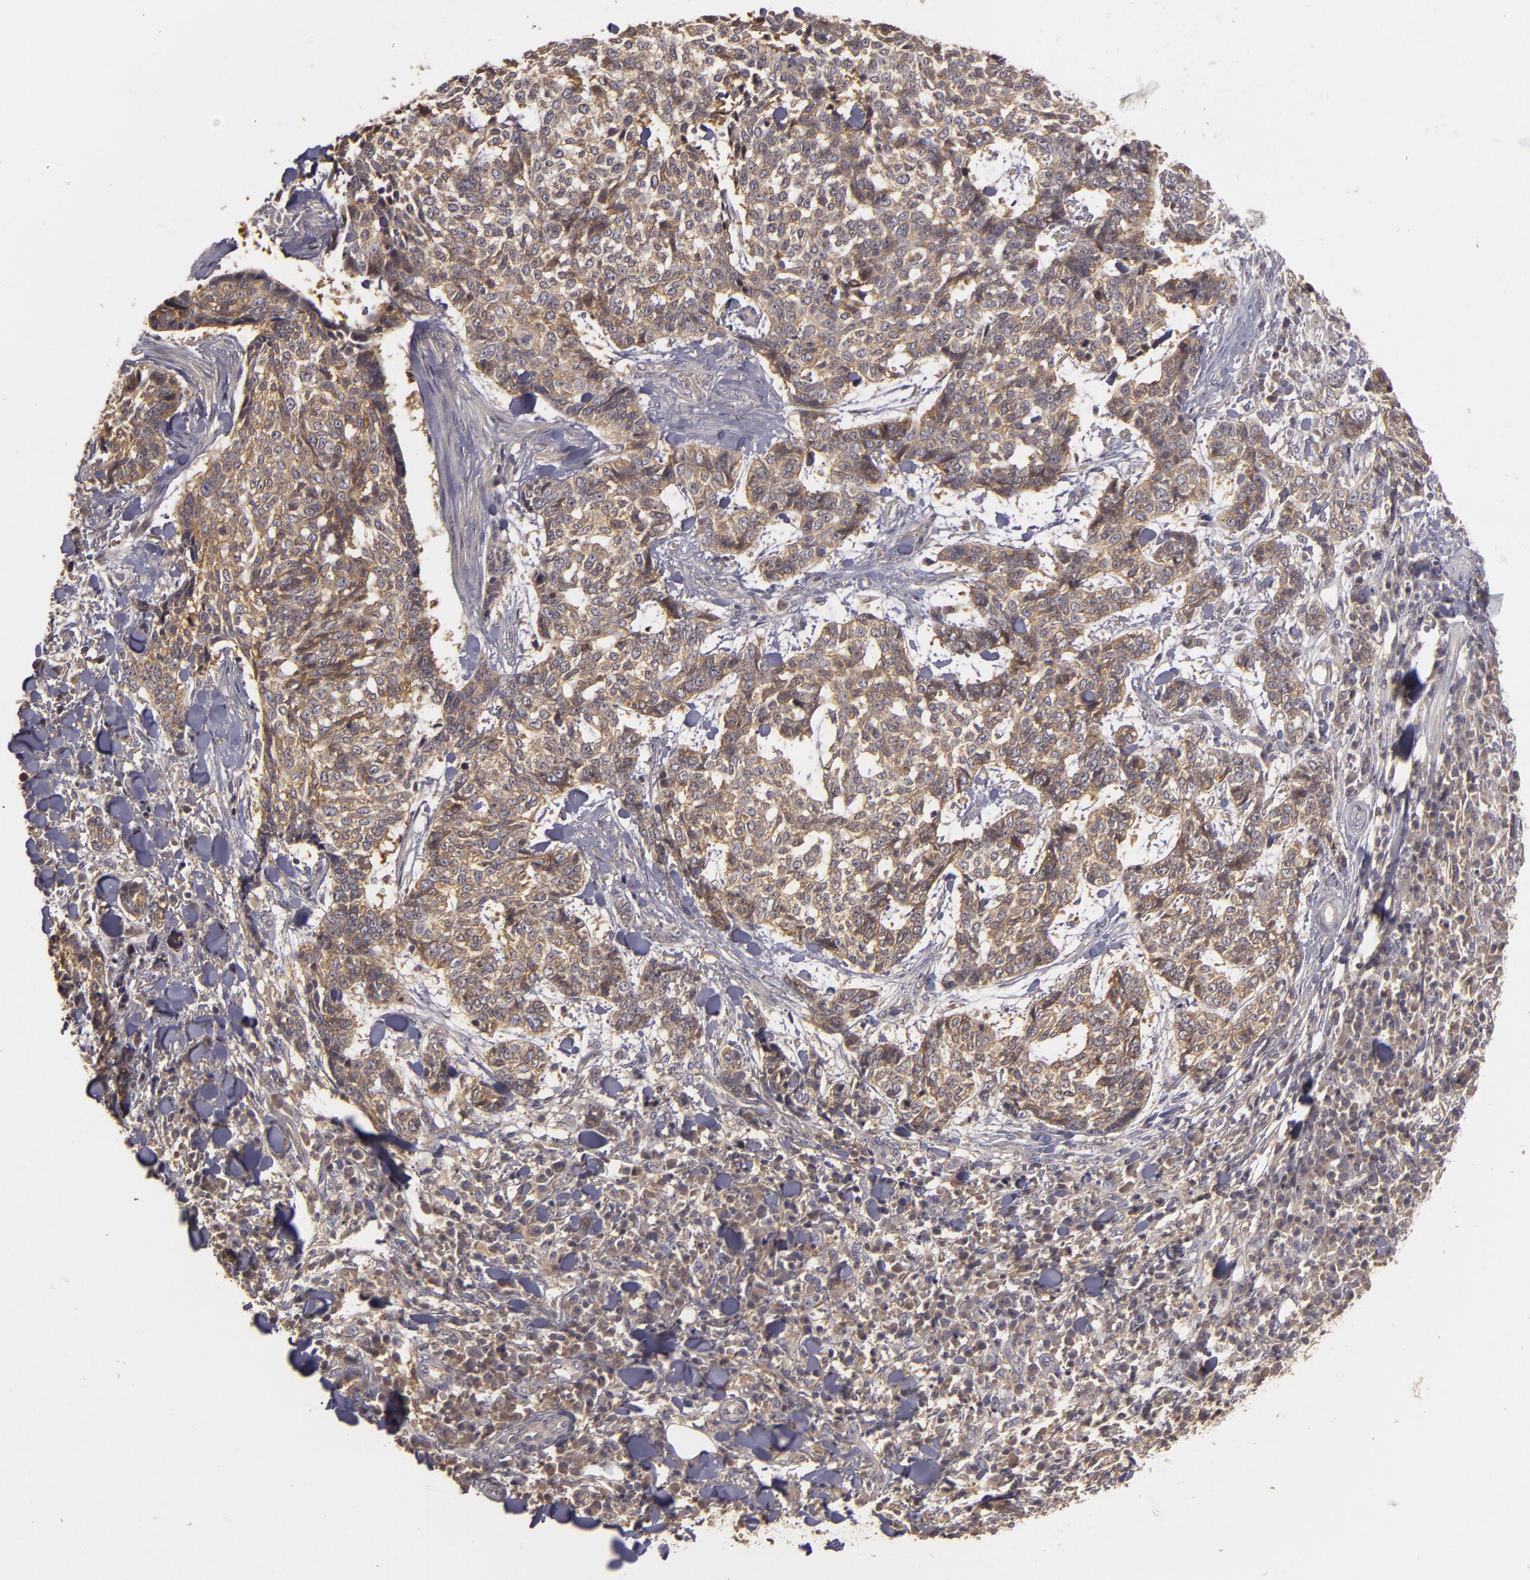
{"staining": {"intensity": "weak", "quantity": ">75%", "location": "cytoplasmic/membranous"}, "tissue": "skin cancer", "cell_type": "Tumor cells", "image_type": "cancer", "snomed": [{"axis": "morphology", "description": "Basal cell carcinoma"}, {"axis": "topography", "description": "Skin"}], "caption": "Immunohistochemical staining of basal cell carcinoma (skin) reveals weak cytoplasmic/membranous protein staining in approximately >75% of tumor cells. (IHC, brightfield microscopy, high magnification).", "gene": "HRAS", "patient": {"sex": "female", "age": 89}}